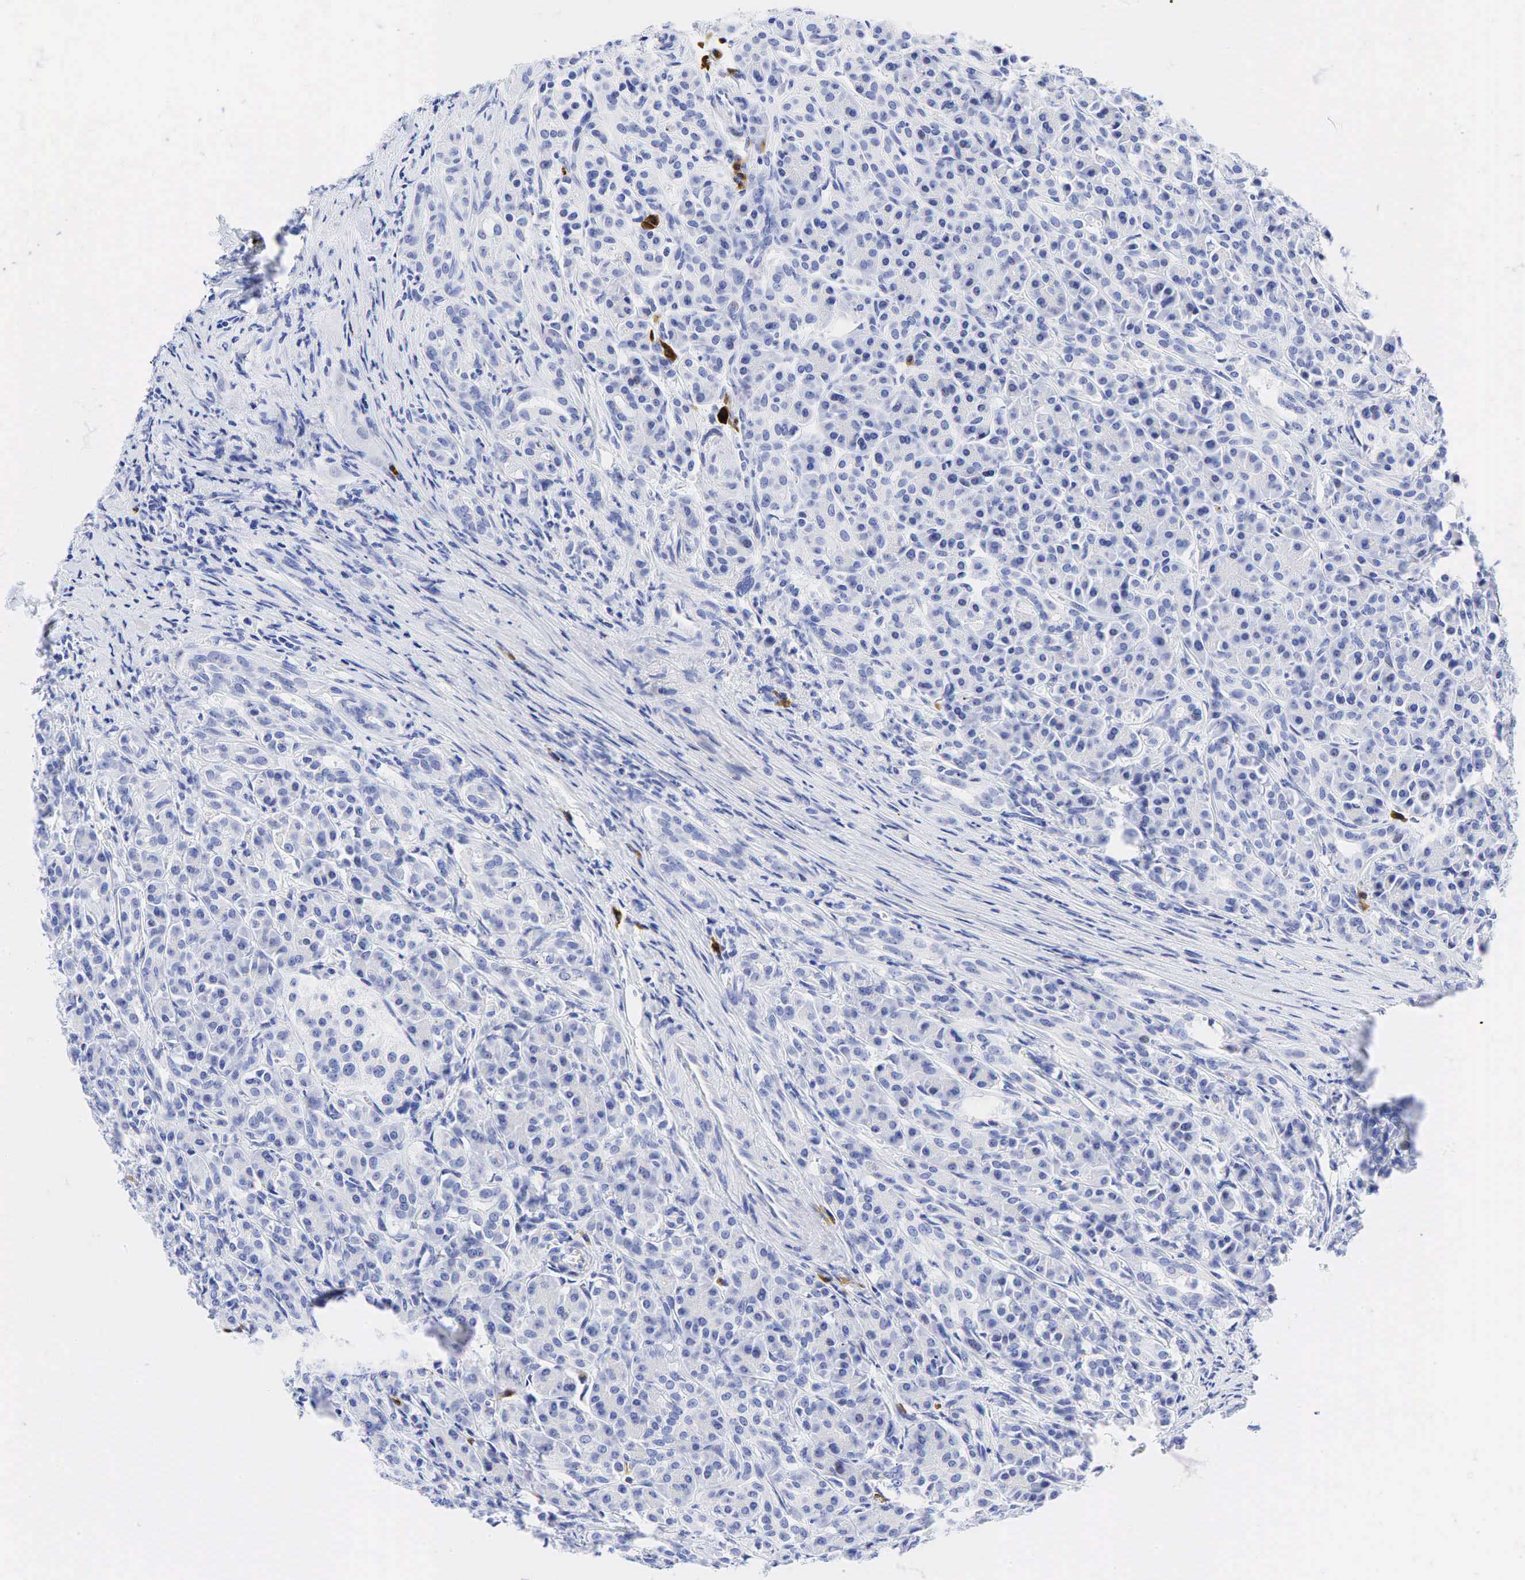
{"staining": {"intensity": "weak", "quantity": "<25%", "location": "nuclear"}, "tissue": "pancreas", "cell_type": "Exocrine glandular cells", "image_type": "normal", "snomed": [{"axis": "morphology", "description": "Normal tissue, NOS"}, {"axis": "topography", "description": "Lymph node"}, {"axis": "topography", "description": "Pancreas"}], "caption": "A photomicrograph of pancreas stained for a protein shows no brown staining in exocrine glandular cells. (Brightfield microscopy of DAB (3,3'-diaminobenzidine) immunohistochemistry (IHC) at high magnification).", "gene": "CD79A", "patient": {"sex": "male", "age": 59}}